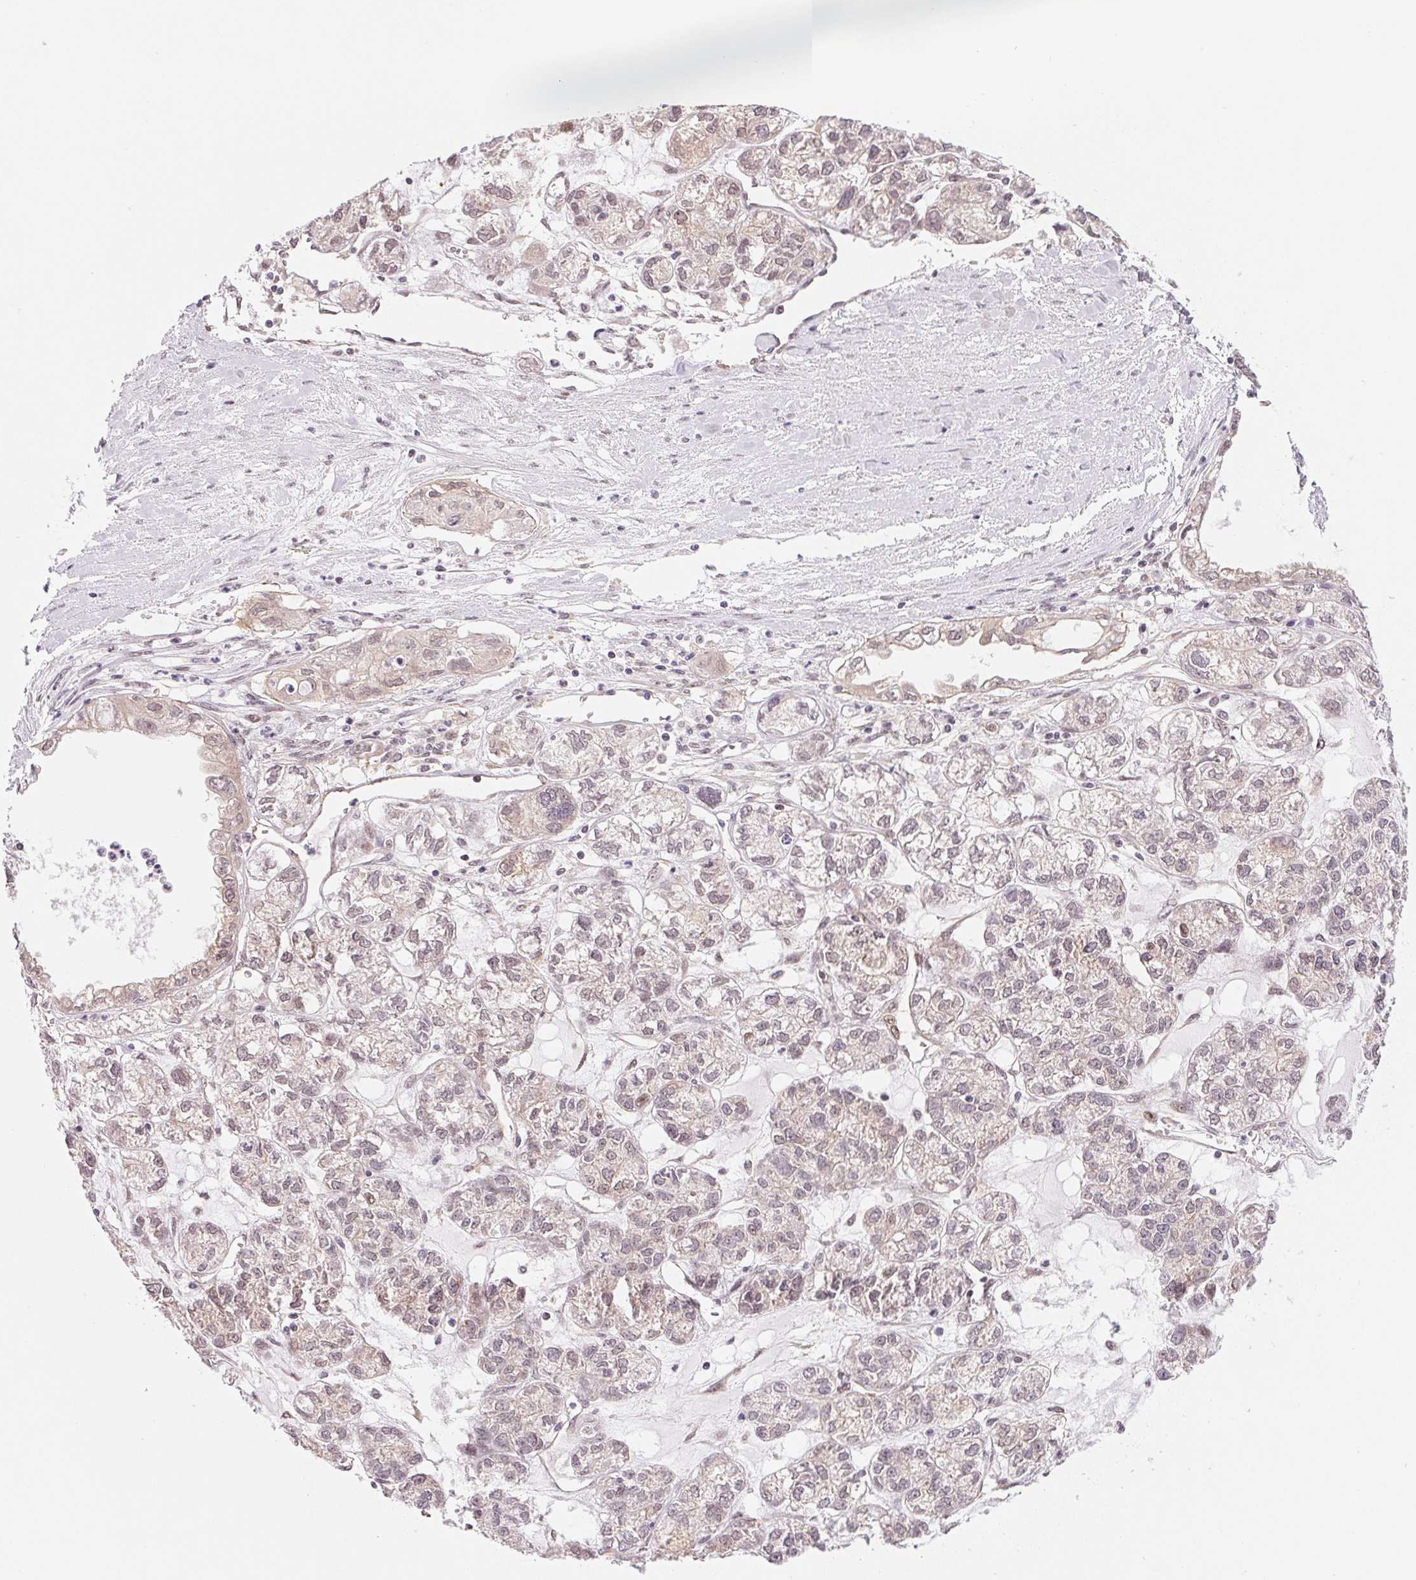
{"staining": {"intensity": "weak", "quantity": "<25%", "location": "cytoplasmic/membranous,nuclear"}, "tissue": "ovarian cancer", "cell_type": "Tumor cells", "image_type": "cancer", "snomed": [{"axis": "morphology", "description": "Carcinoma, endometroid"}, {"axis": "topography", "description": "Ovary"}], "caption": "Immunohistochemistry image of neoplastic tissue: ovarian cancer stained with DAB displays no significant protein expression in tumor cells. (DAB immunohistochemistry, high magnification).", "gene": "DNAJB6", "patient": {"sex": "female", "age": 64}}